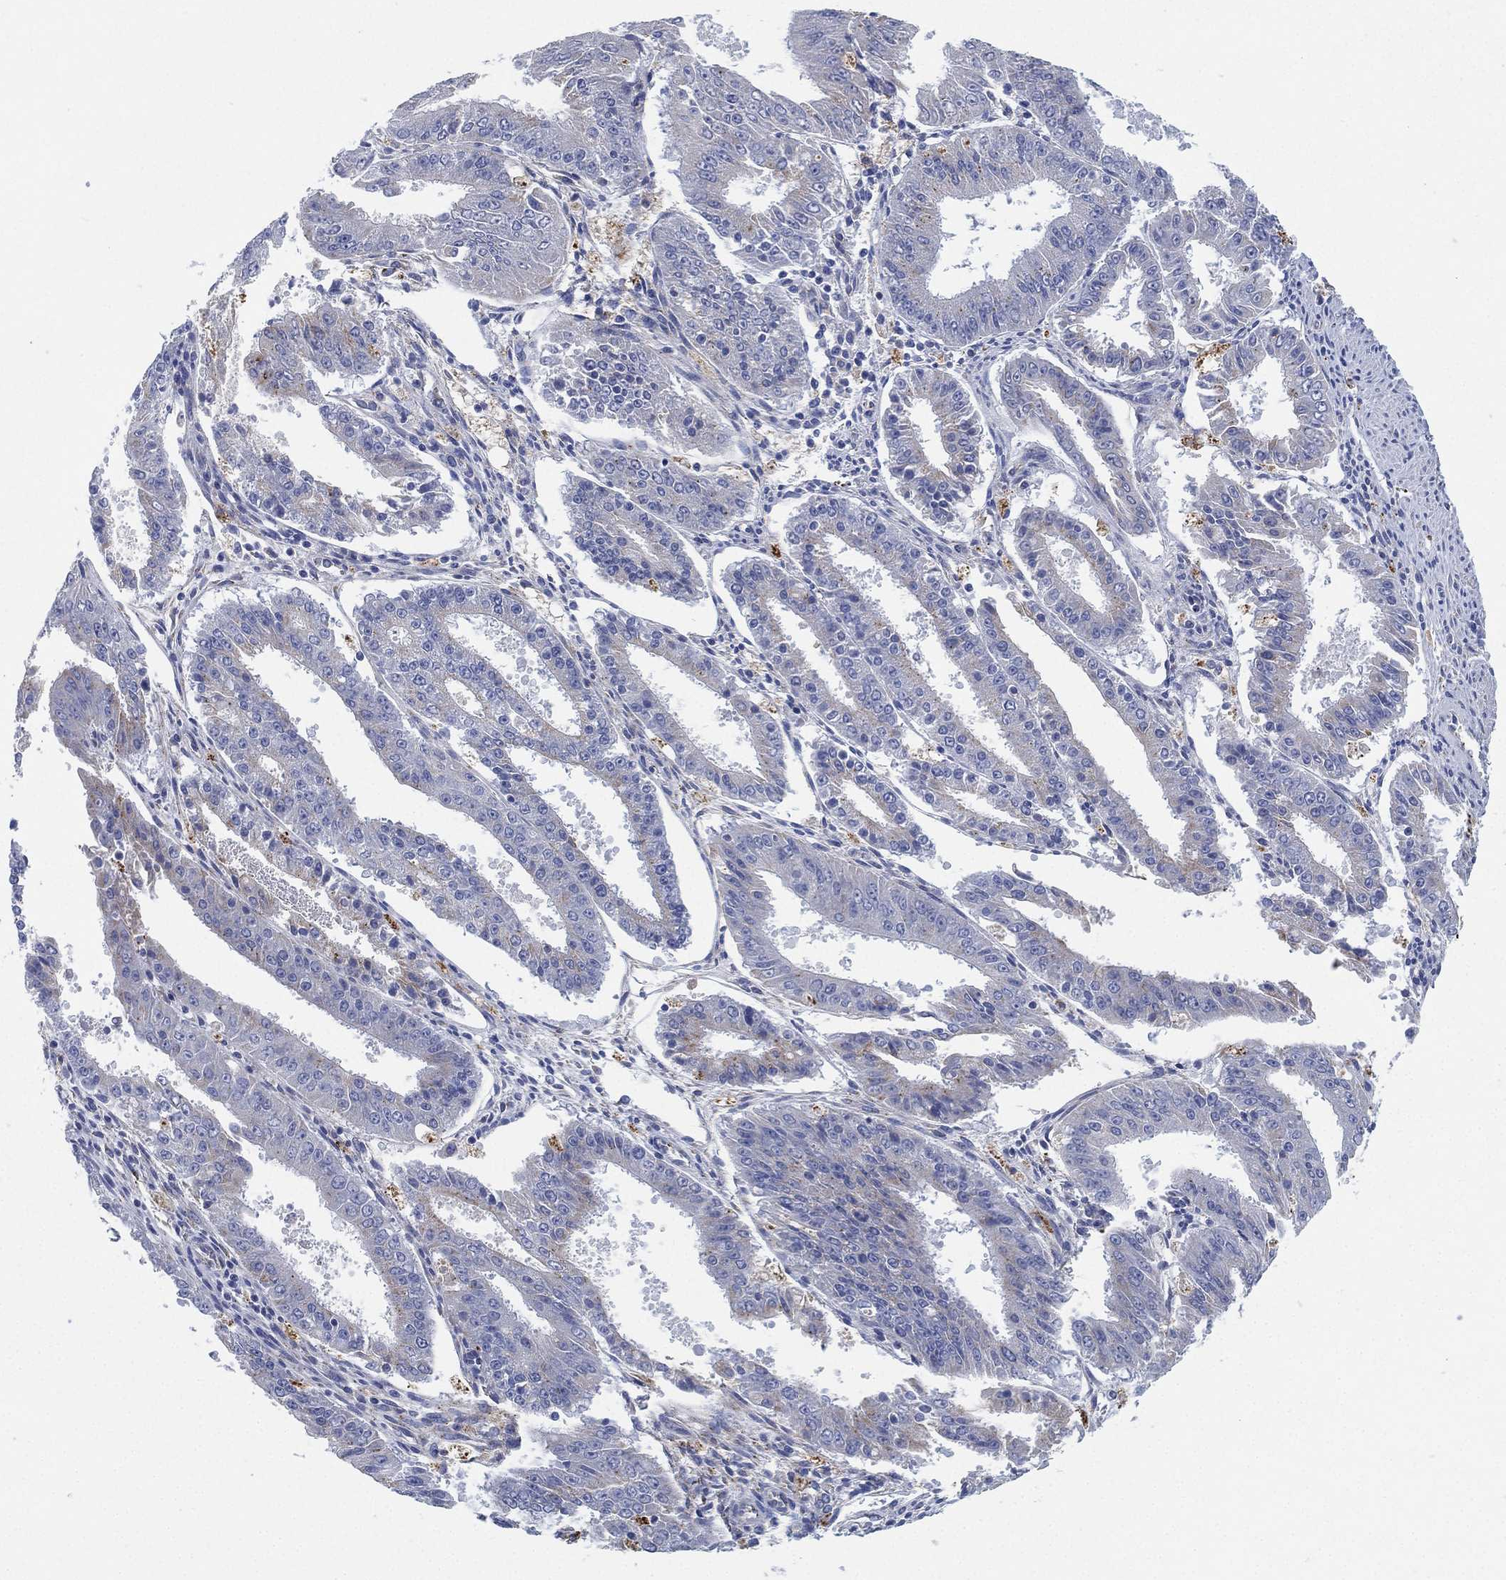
{"staining": {"intensity": "negative", "quantity": "none", "location": "none"}, "tissue": "ovarian cancer", "cell_type": "Tumor cells", "image_type": "cancer", "snomed": [{"axis": "morphology", "description": "Carcinoma, endometroid"}, {"axis": "topography", "description": "Ovary"}], "caption": "This is an immunohistochemistry micrograph of endometroid carcinoma (ovarian). There is no staining in tumor cells.", "gene": "GALNS", "patient": {"sex": "female", "age": 42}}